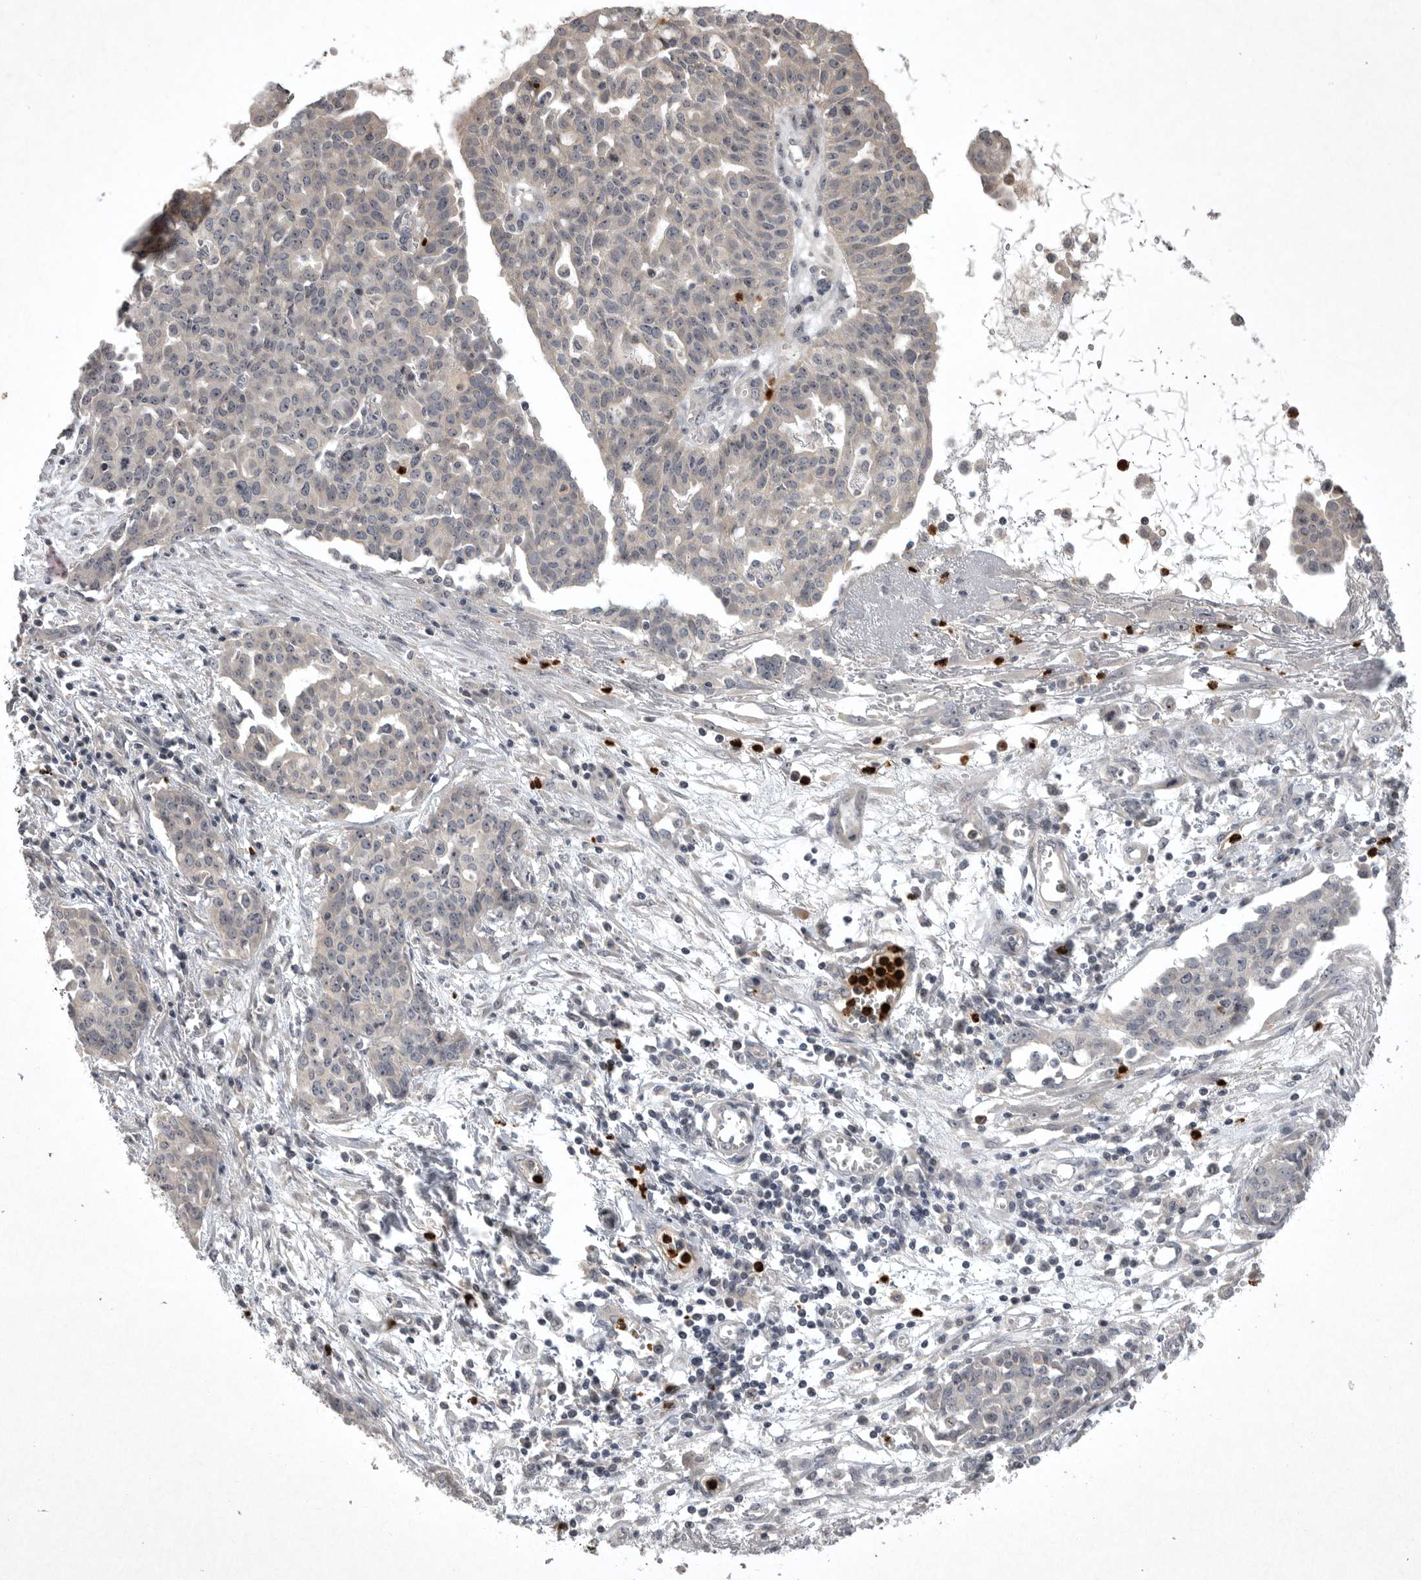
{"staining": {"intensity": "negative", "quantity": "none", "location": "none"}, "tissue": "ovarian cancer", "cell_type": "Tumor cells", "image_type": "cancer", "snomed": [{"axis": "morphology", "description": "Cystadenocarcinoma, serous, NOS"}, {"axis": "topography", "description": "Soft tissue"}, {"axis": "topography", "description": "Ovary"}], "caption": "Immunohistochemistry (IHC) image of human serous cystadenocarcinoma (ovarian) stained for a protein (brown), which reveals no expression in tumor cells.", "gene": "UBE3D", "patient": {"sex": "female", "age": 57}}